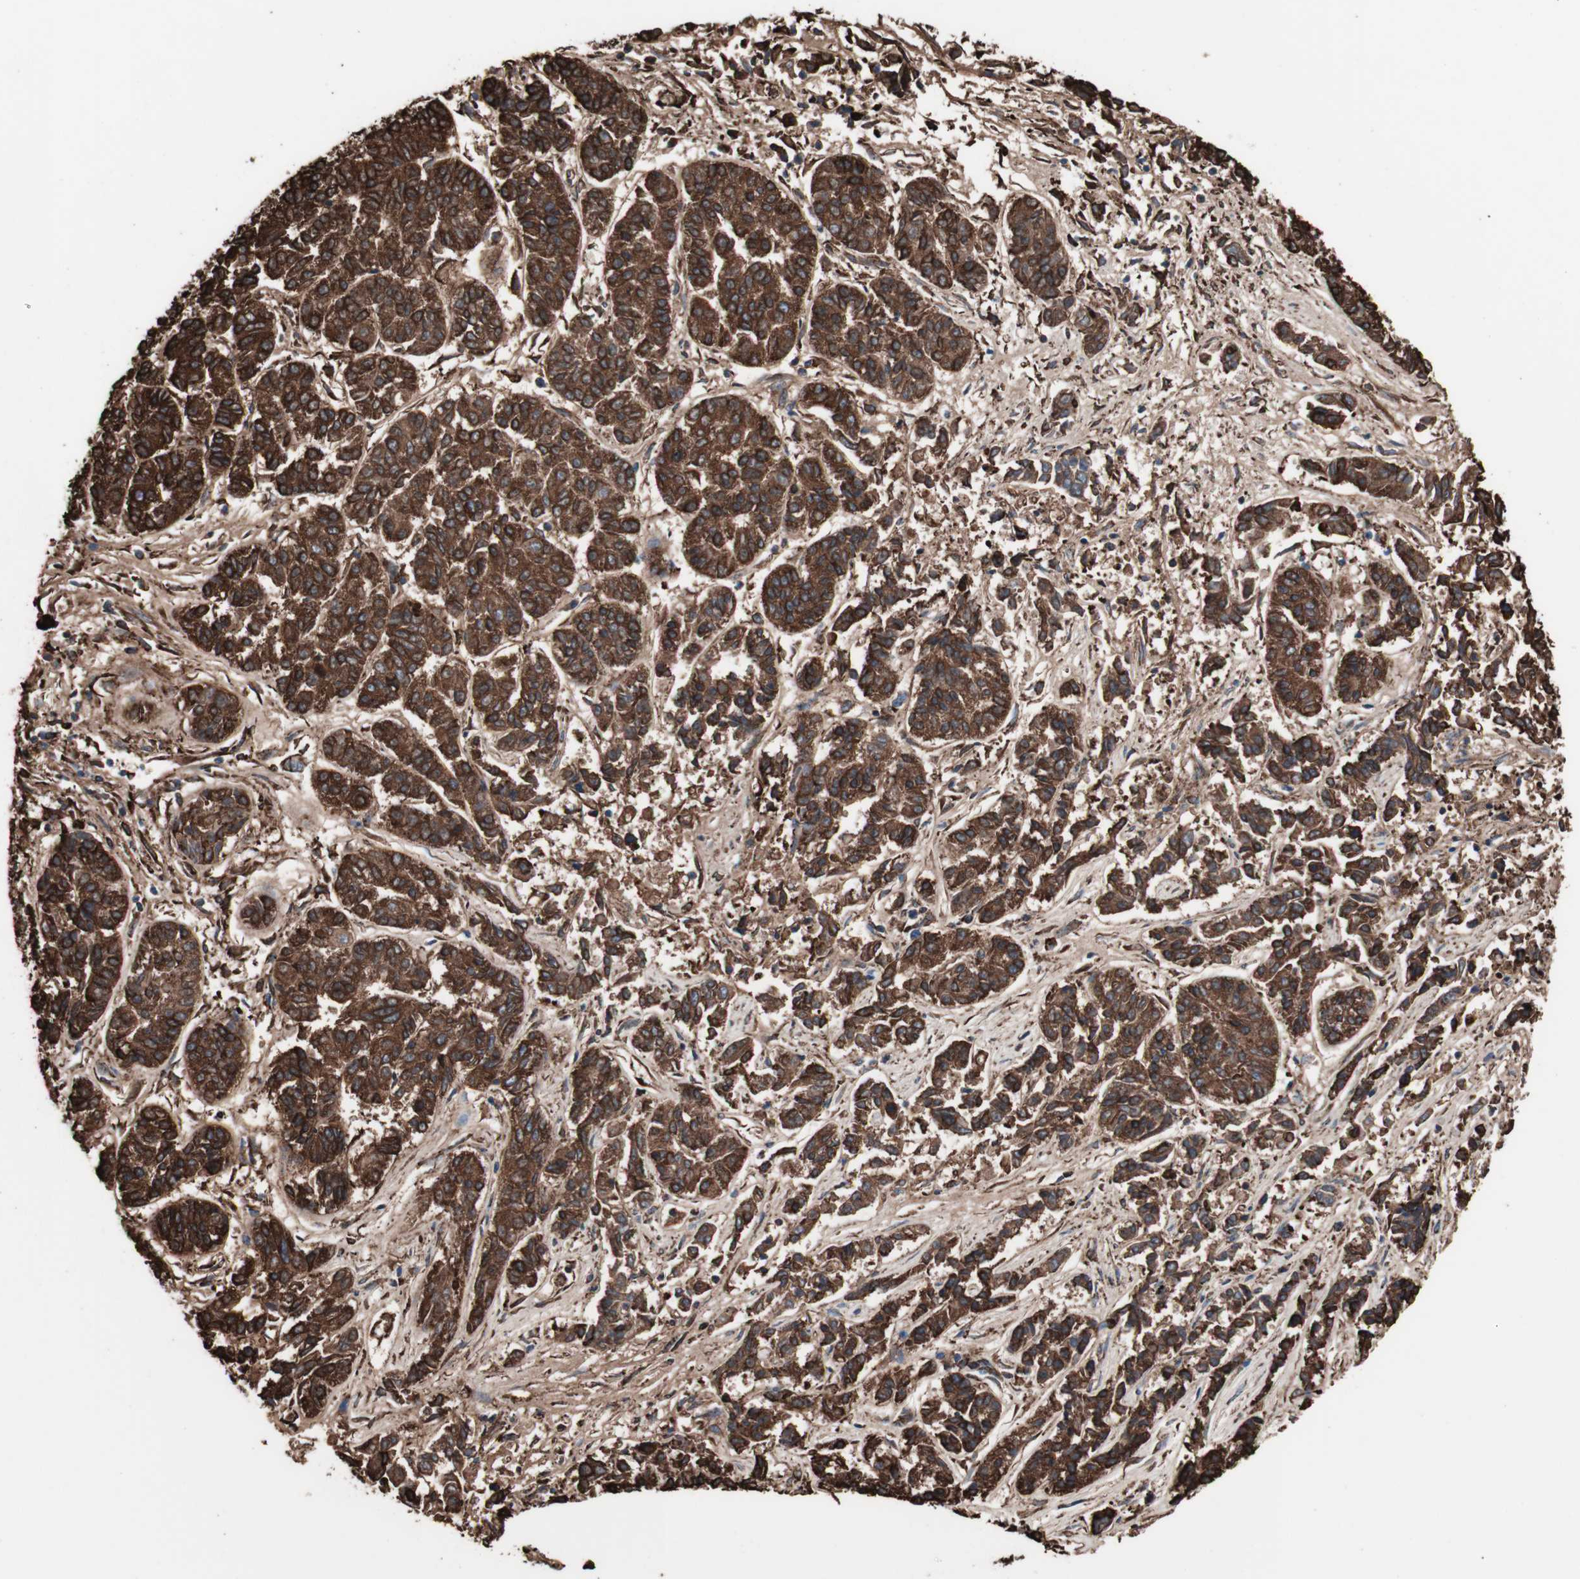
{"staining": {"intensity": "strong", "quantity": ">75%", "location": "cytoplasmic/membranous"}, "tissue": "lung cancer", "cell_type": "Tumor cells", "image_type": "cancer", "snomed": [{"axis": "morphology", "description": "Adenocarcinoma, NOS"}, {"axis": "topography", "description": "Lung"}], "caption": "This photomicrograph shows immunohistochemistry (IHC) staining of lung cancer, with high strong cytoplasmic/membranous staining in approximately >75% of tumor cells.", "gene": "HSP90B1", "patient": {"sex": "male", "age": 84}}